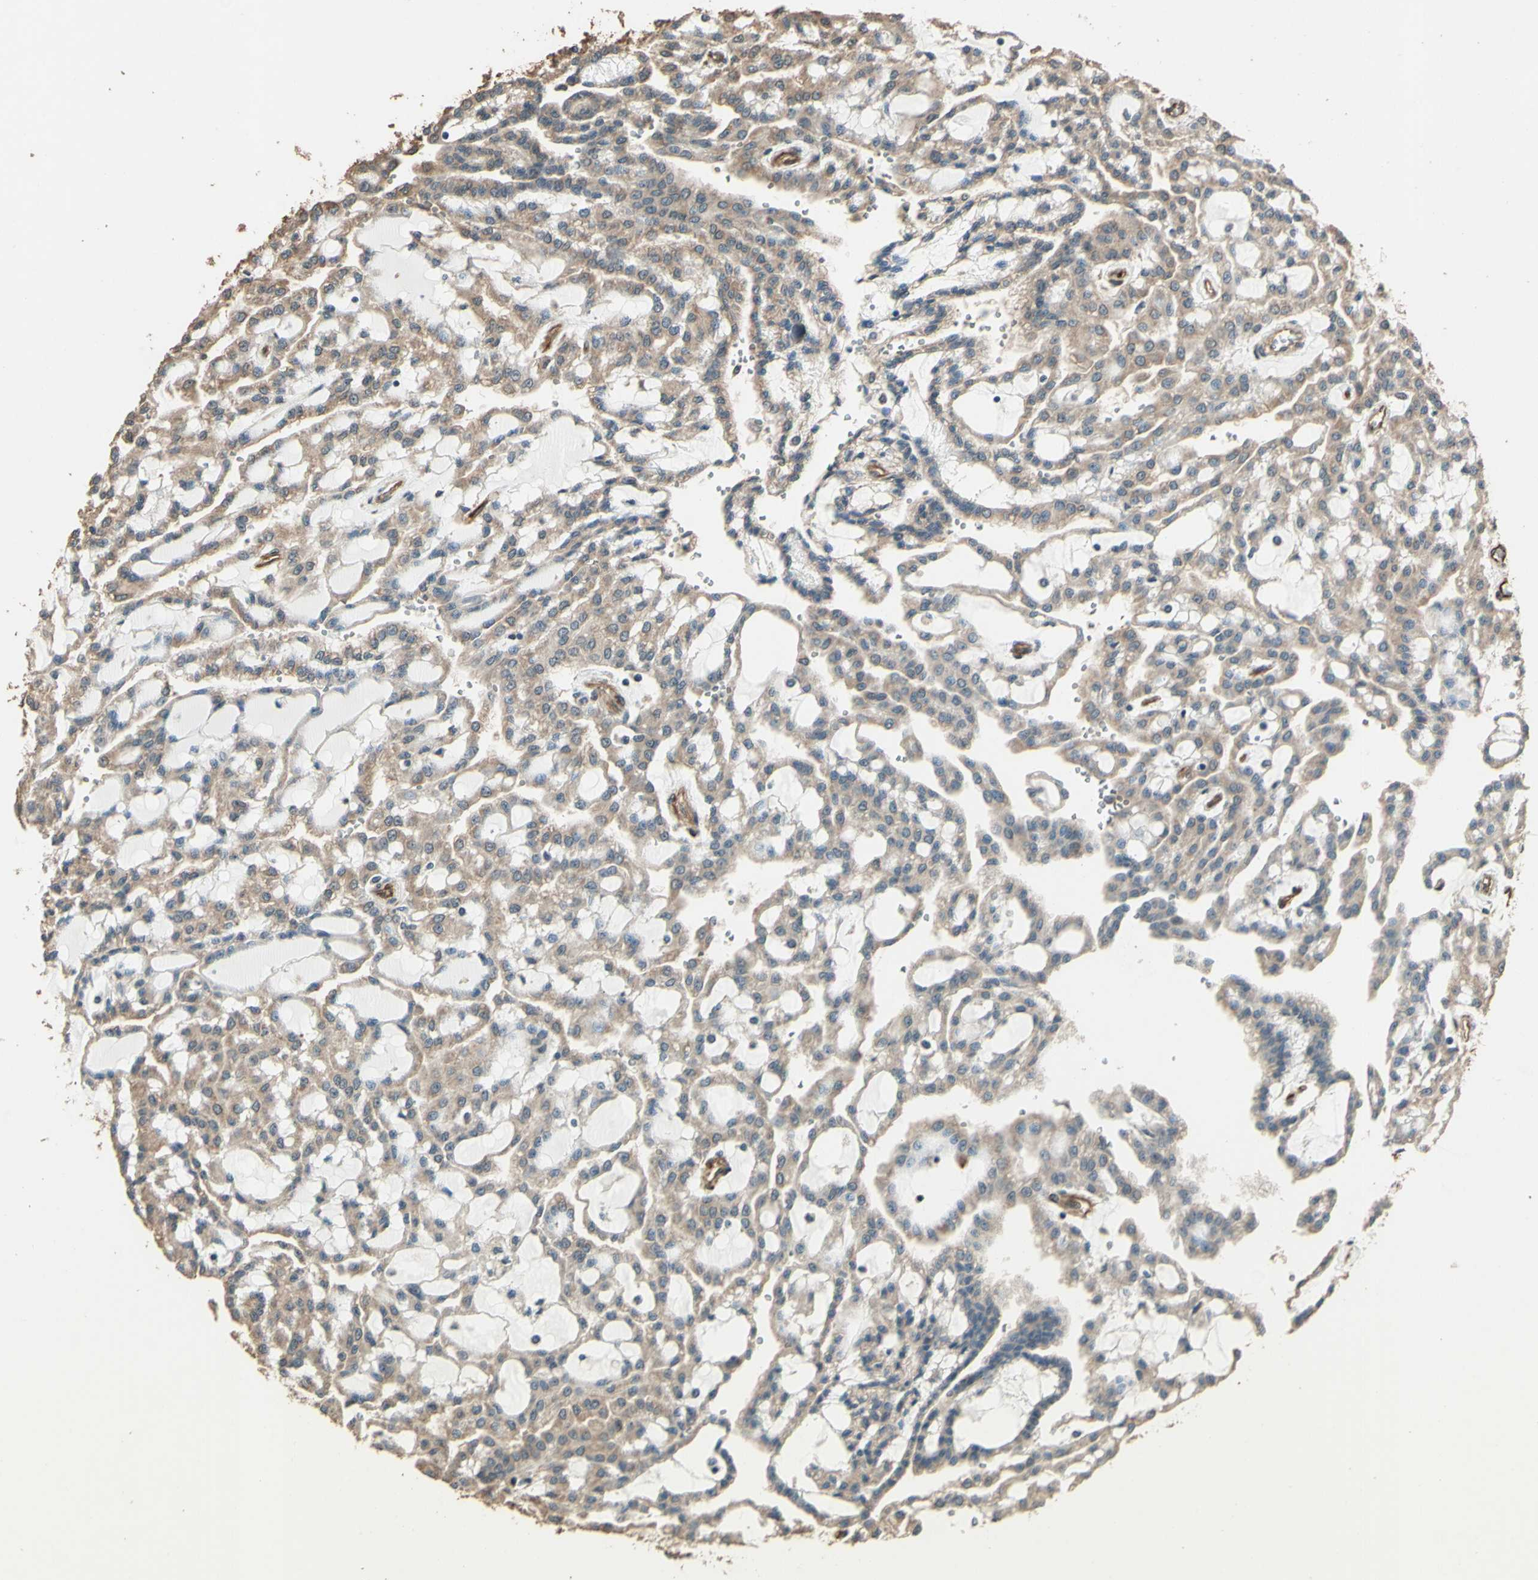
{"staining": {"intensity": "moderate", "quantity": ">75%", "location": "cytoplasmic/membranous"}, "tissue": "renal cancer", "cell_type": "Tumor cells", "image_type": "cancer", "snomed": [{"axis": "morphology", "description": "Adenocarcinoma, NOS"}, {"axis": "topography", "description": "Kidney"}], "caption": "High-magnification brightfield microscopy of renal cancer (adenocarcinoma) stained with DAB (brown) and counterstained with hematoxylin (blue). tumor cells exhibit moderate cytoplasmic/membranous expression is seen in approximately>75% of cells.", "gene": "TSPO", "patient": {"sex": "male", "age": 63}}